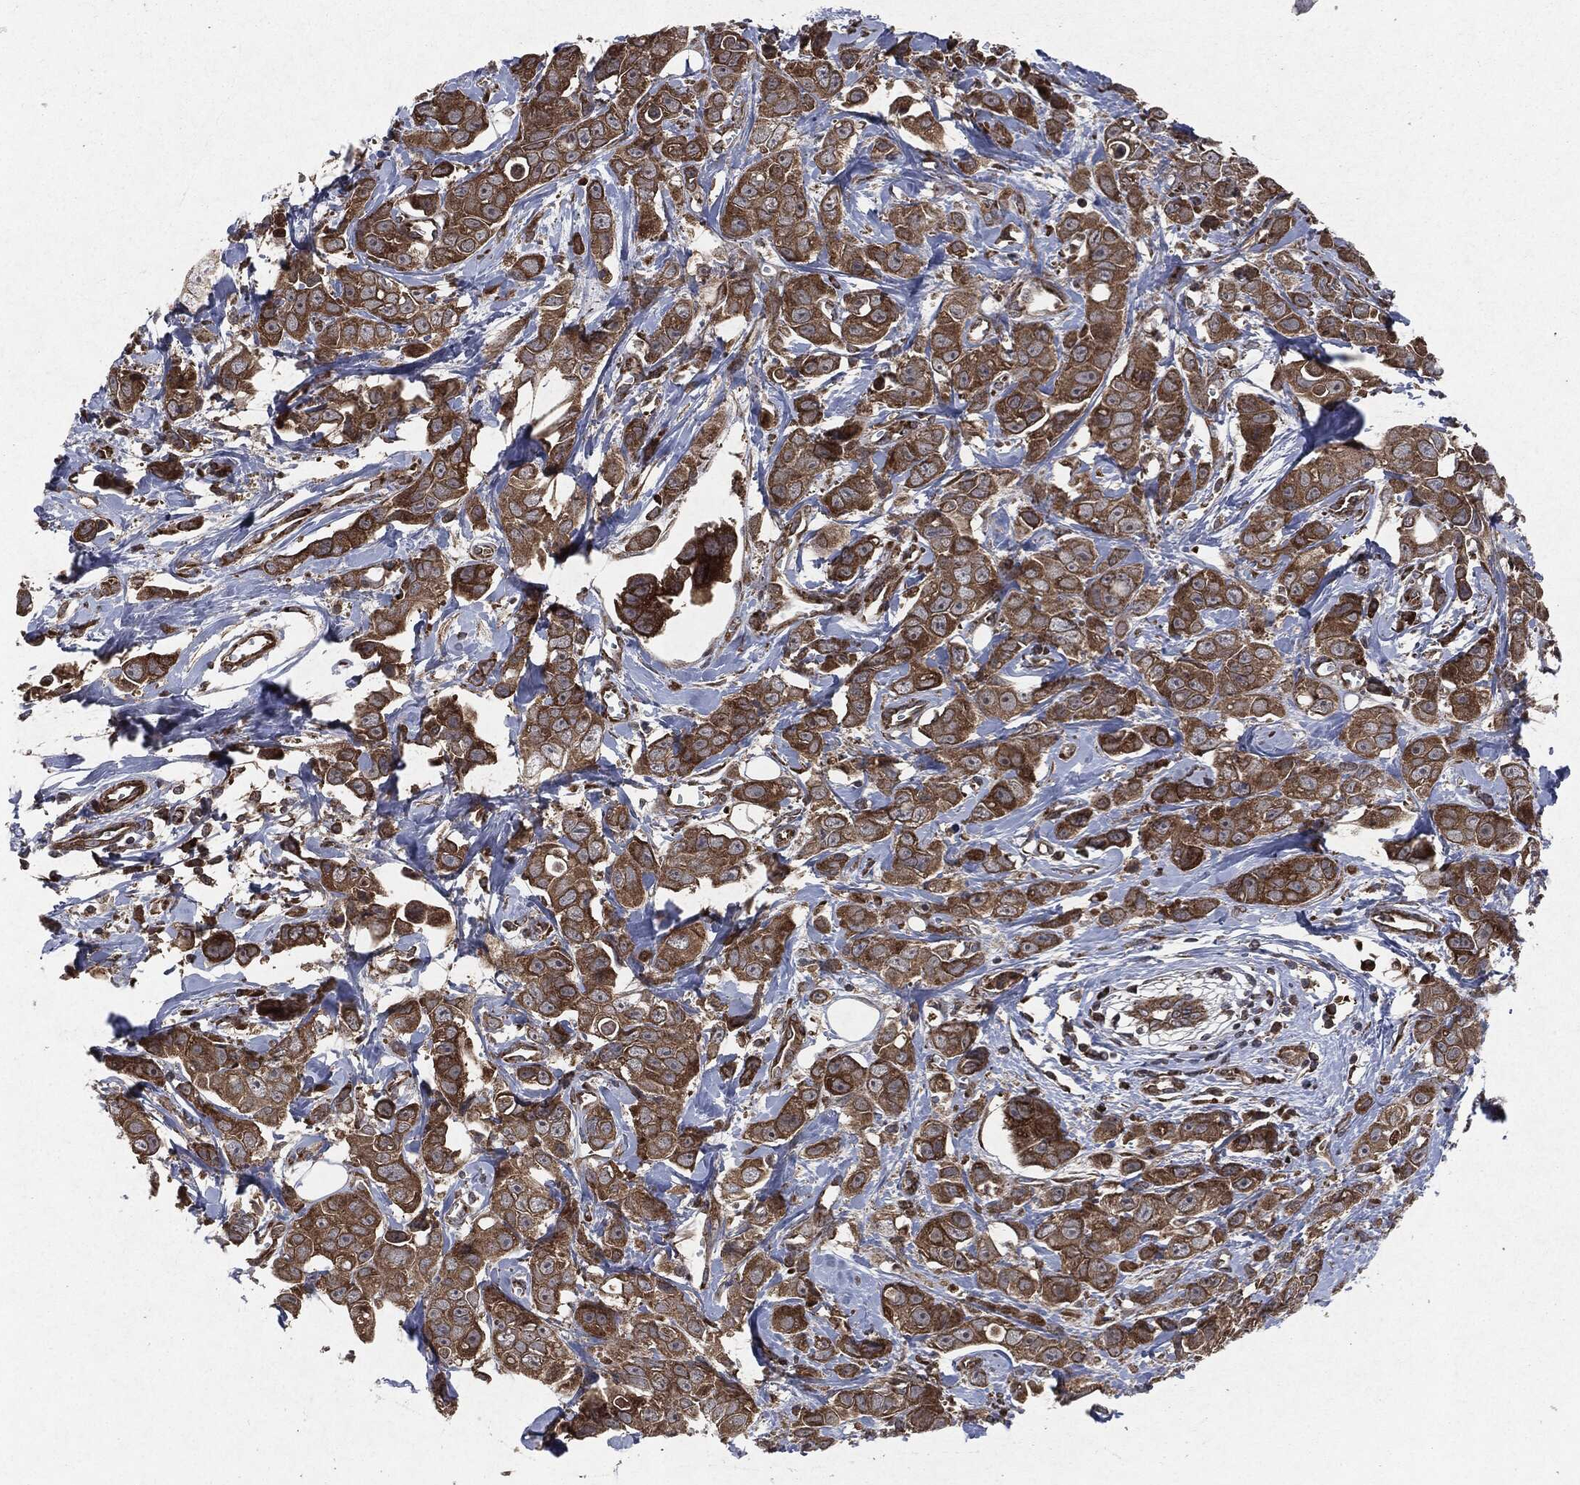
{"staining": {"intensity": "strong", "quantity": "25%-75%", "location": "cytoplasmic/membranous"}, "tissue": "breast cancer", "cell_type": "Tumor cells", "image_type": "cancer", "snomed": [{"axis": "morphology", "description": "Duct carcinoma"}, {"axis": "topography", "description": "Breast"}], "caption": "Breast invasive ductal carcinoma stained for a protein (brown) displays strong cytoplasmic/membranous positive positivity in approximately 25%-75% of tumor cells.", "gene": "RAF1", "patient": {"sex": "female", "age": 35}}